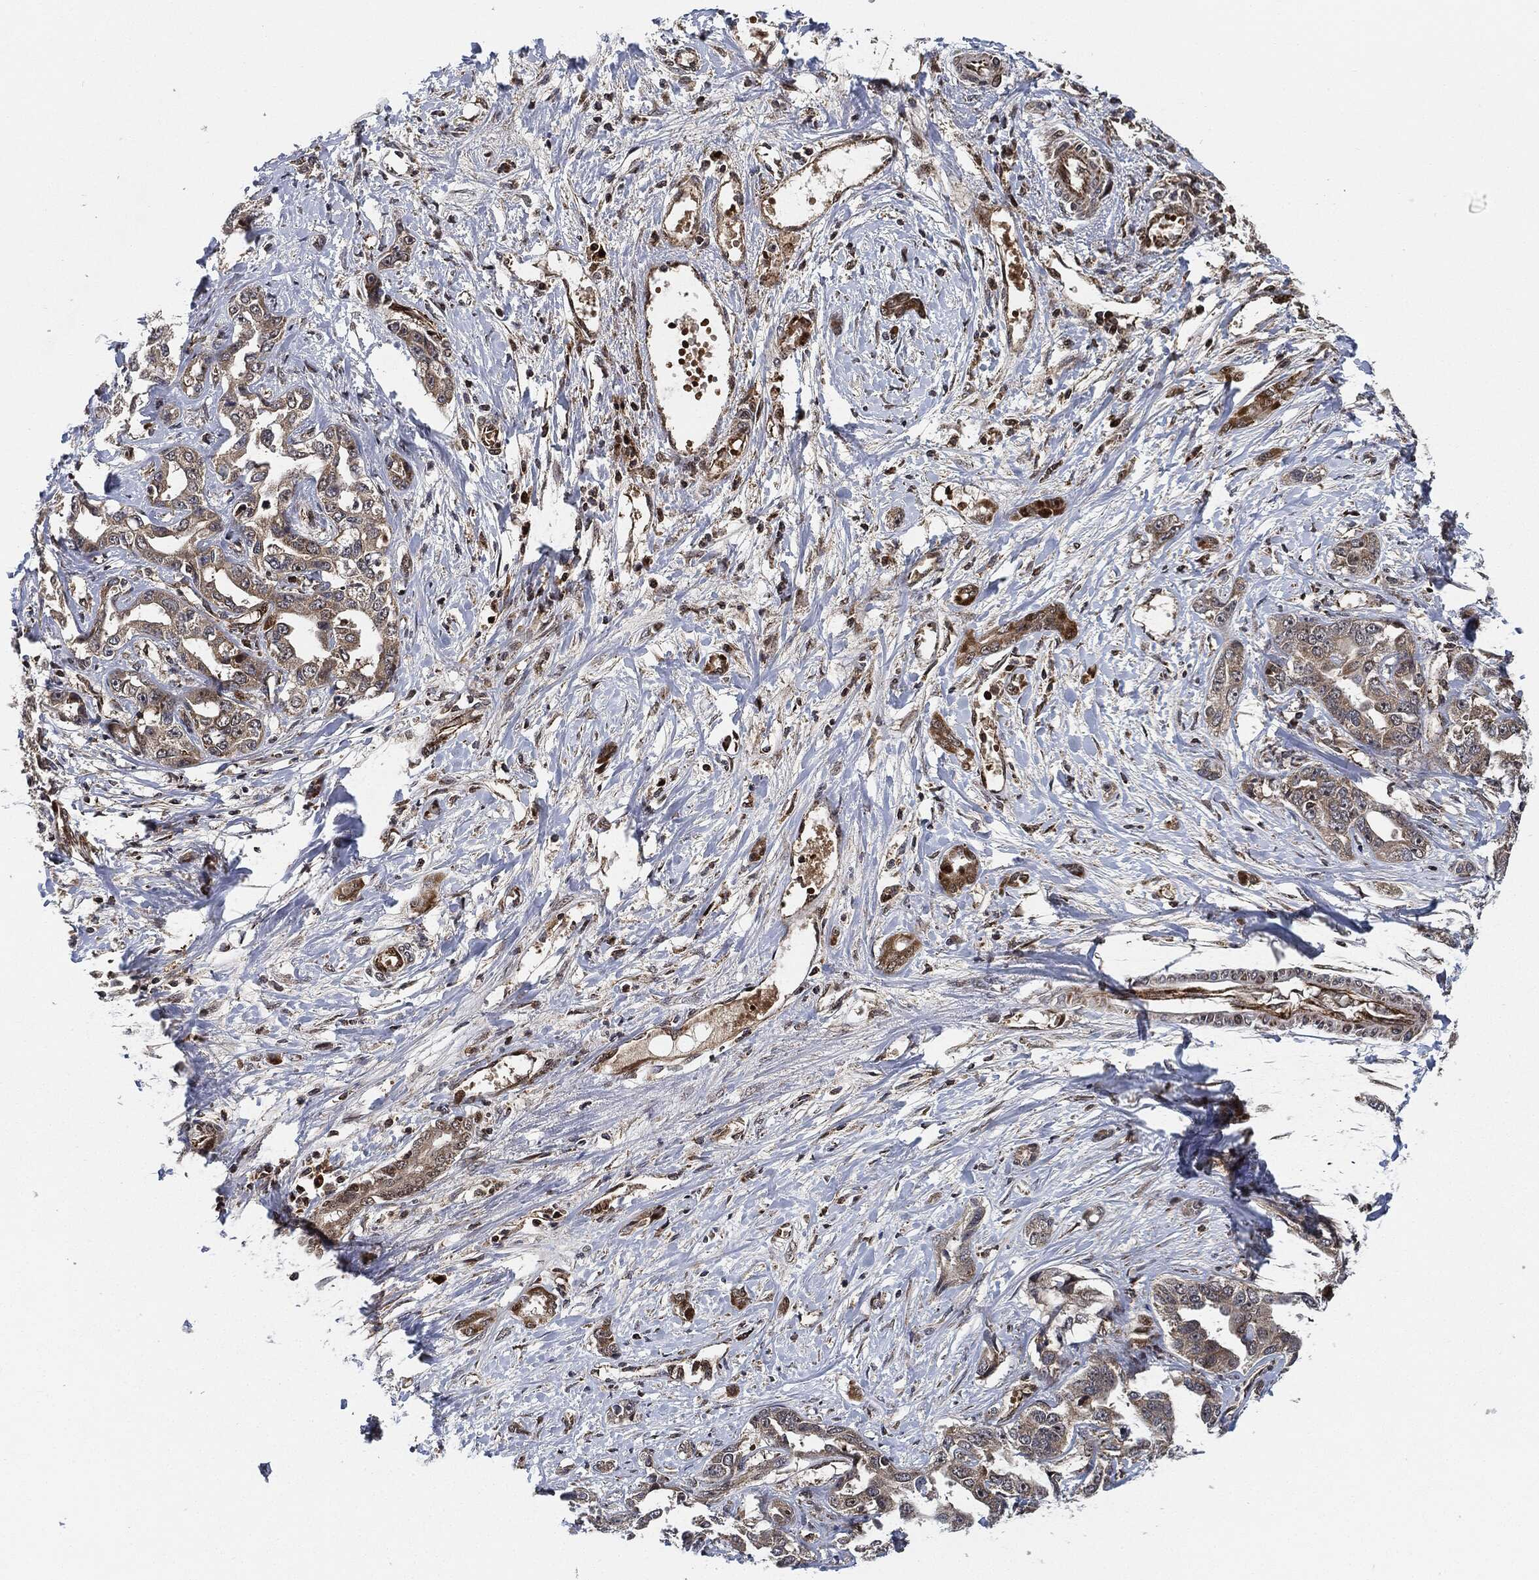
{"staining": {"intensity": "weak", "quantity": "<25%", "location": "cytoplasmic/membranous"}, "tissue": "liver cancer", "cell_type": "Tumor cells", "image_type": "cancer", "snomed": [{"axis": "morphology", "description": "Cholangiocarcinoma"}, {"axis": "topography", "description": "Liver"}], "caption": "The immunohistochemistry (IHC) image has no significant positivity in tumor cells of liver cancer tissue.", "gene": "RNASEL", "patient": {"sex": "male", "age": 59}}